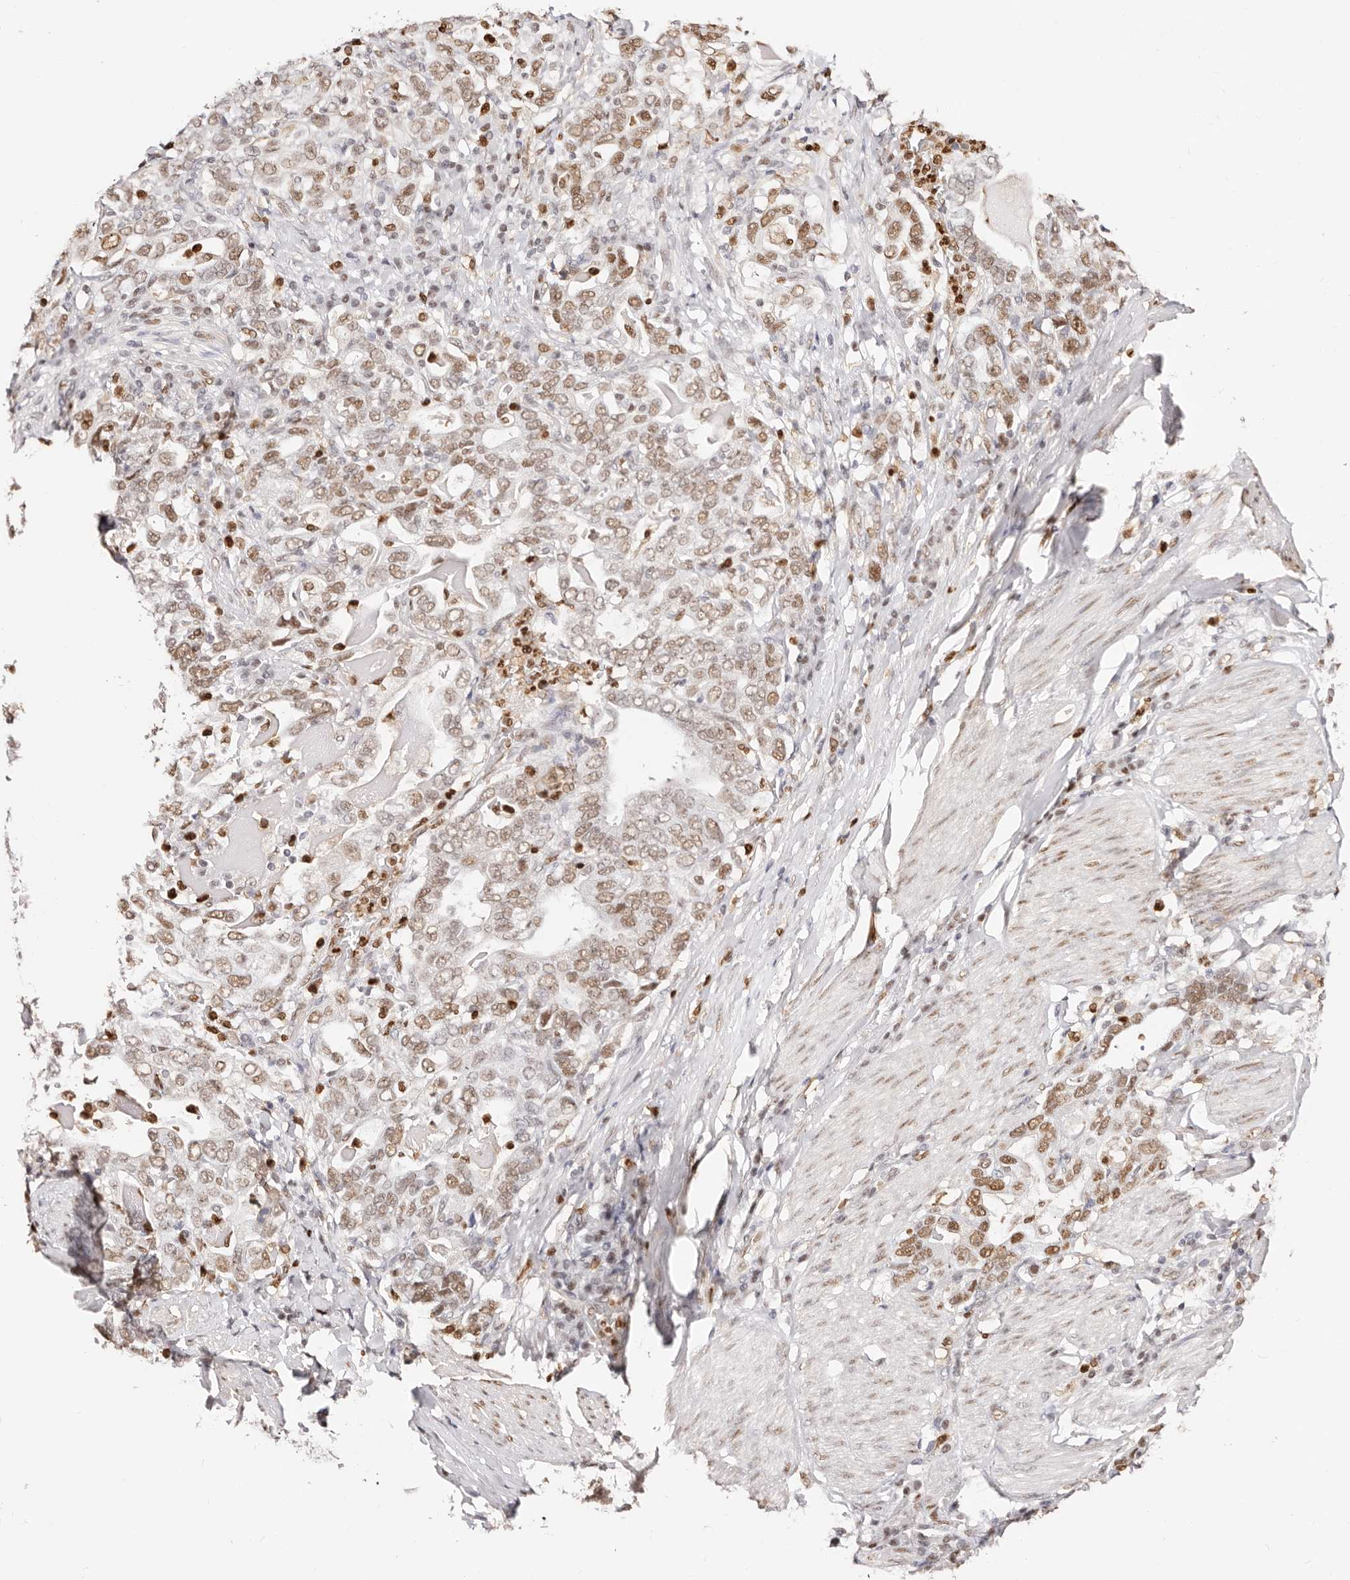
{"staining": {"intensity": "moderate", "quantity": ">75%", "location": "nuclear"}, "tissue": "stomach cancer", "cell_type": "Tumor cells", "image_type": "cancer", "snomed": [{"axis": "morphology", "description": "Adenocarcinoma, NOS"}, {"axis": "topography", "description": "Stomach, upper"}], "caption": "Tumor cells demonstrate medium levels of moderate nuclear expression in about >75% of cells in stomach cancer (adenocarcinoma).", "gene": "TKT", "patient": {"sex": "male", "age": 62}}